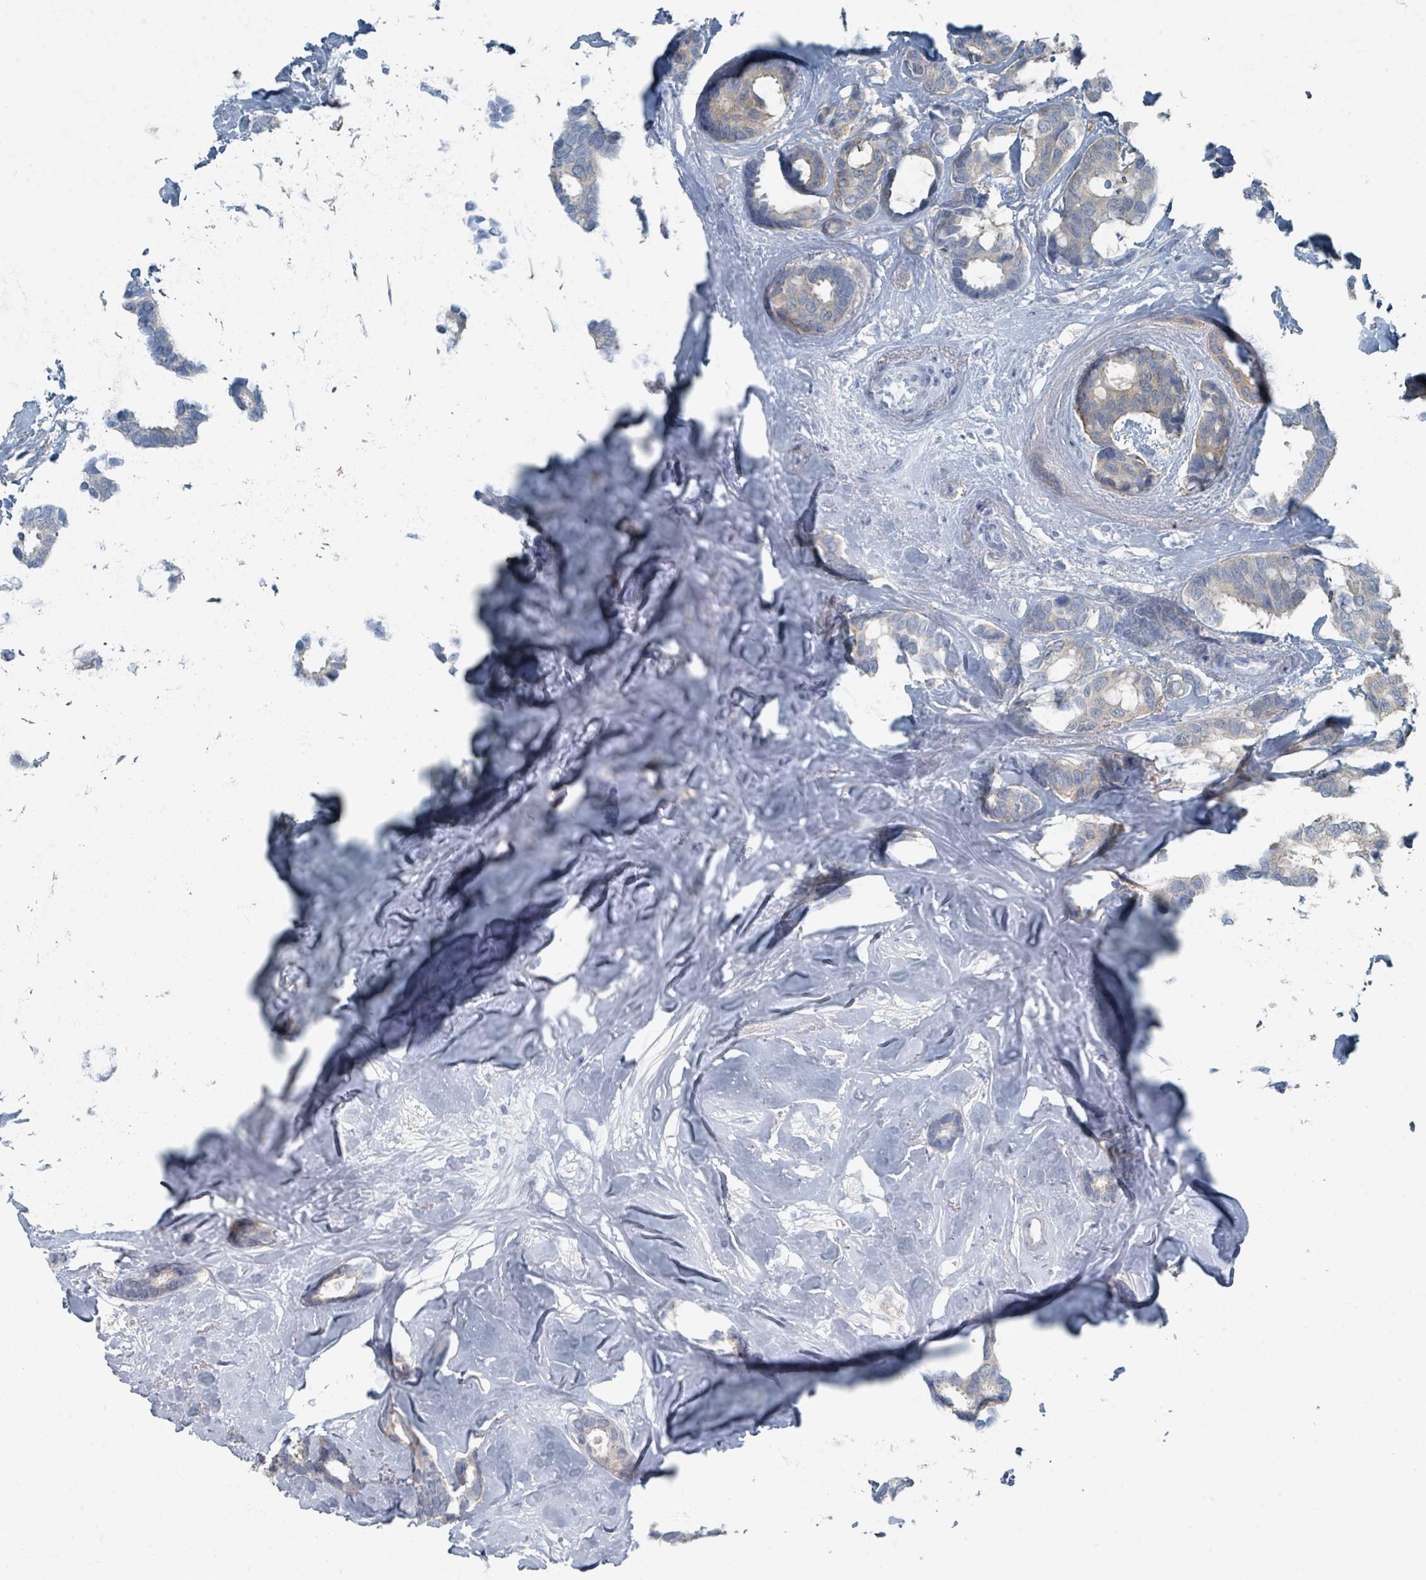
{"staining": {"intensity": "weak", "quantity": "<25%", "location": "cytoplasmic/membranous"}, "tissue": "breast cancer", "cell_type": "Tumor cells", "image_type": "cancer", "snomed": [{"axis": "morphology", "description": "Duct carcinoma"}, {"axis": "topography", "description": "Breast"}], "caption": "There is no significant positivity in tumor cells of intraductal carcinoma (breast).", "gene": "GAMT", "patient": {"sex": "female", "age": 87}}